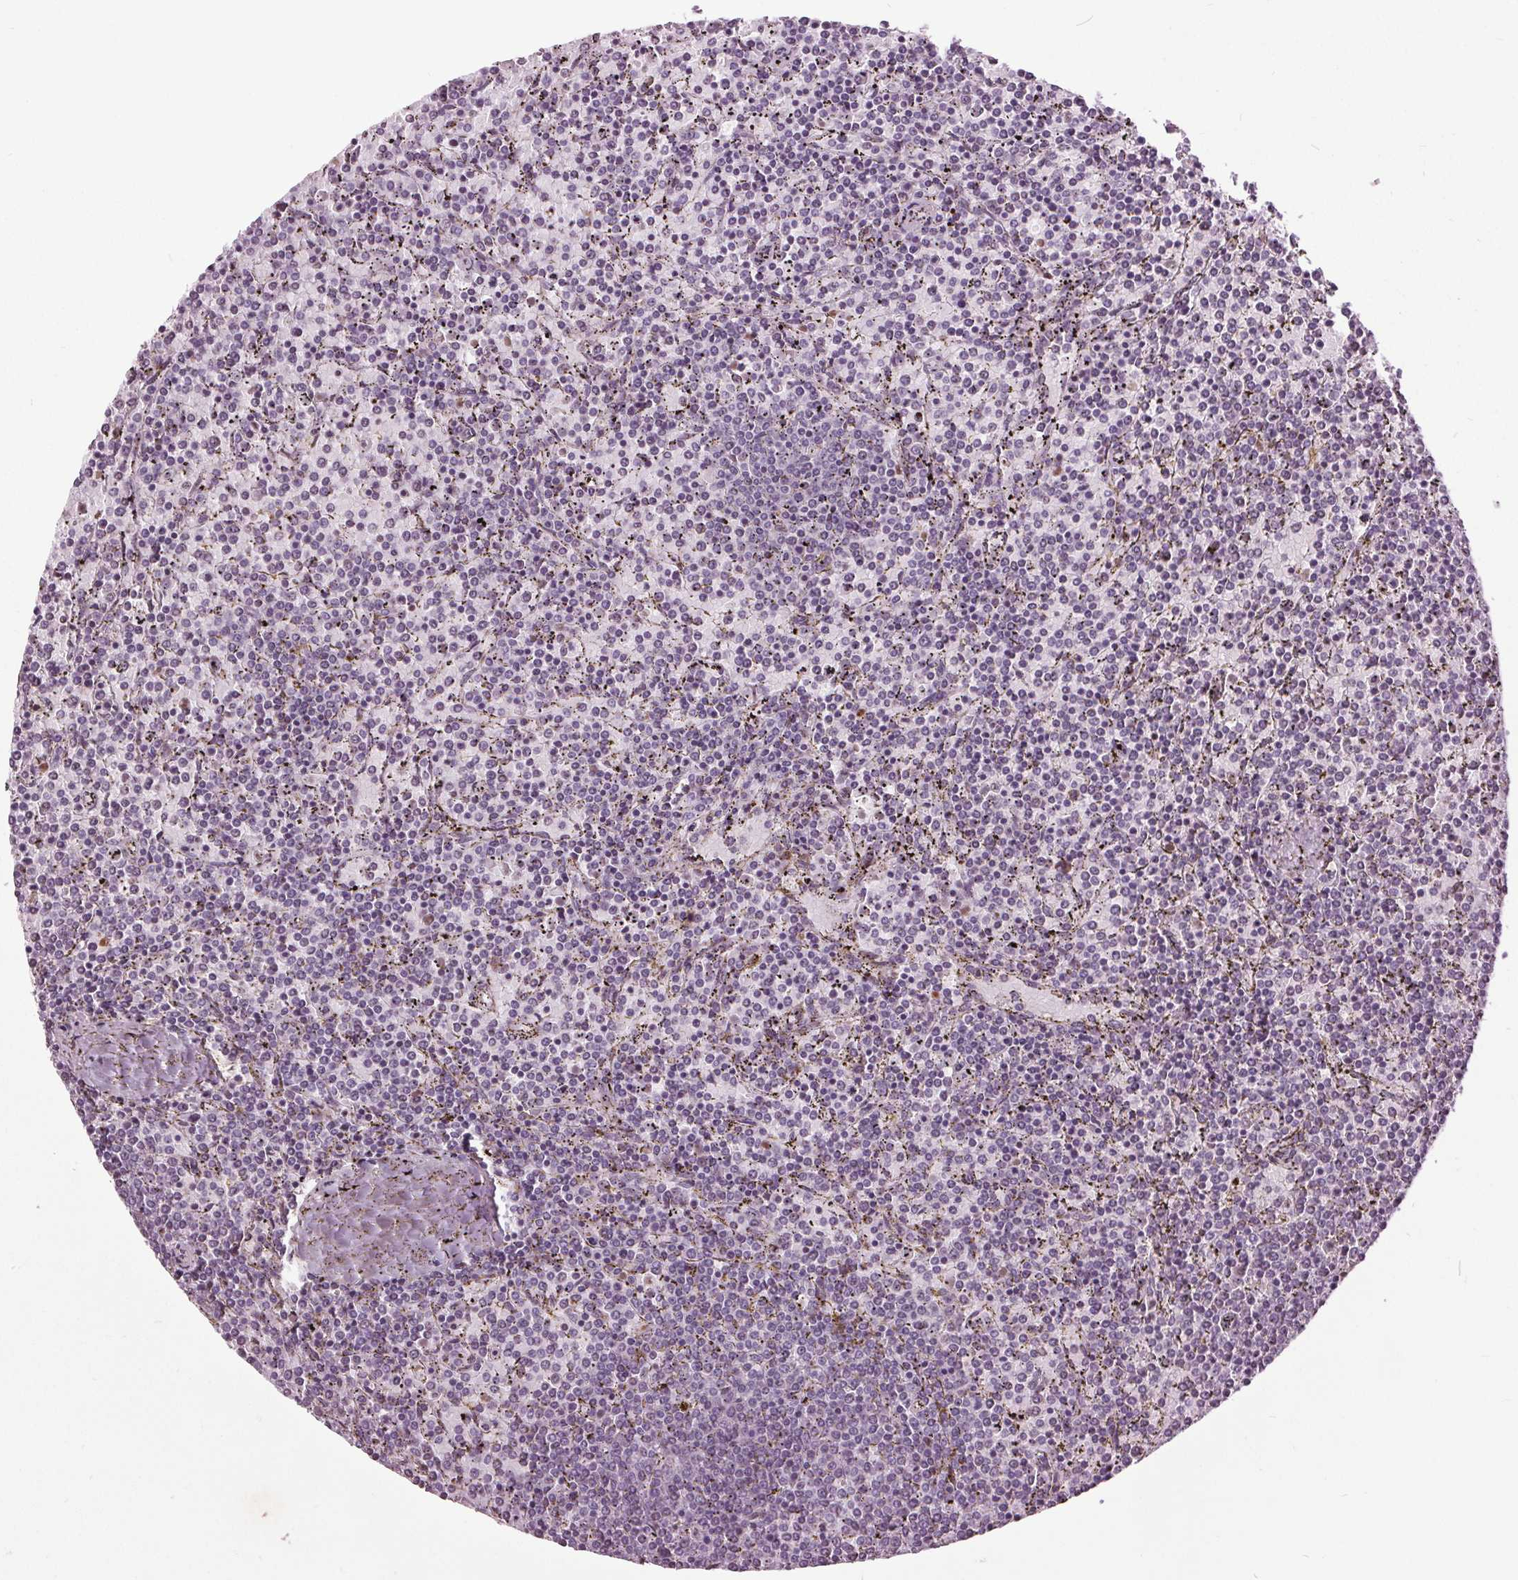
{"staining": {"intensity": "negative", "quantity": "none", "location": "none"}, "tissue": "lymphoma", "cell_type": "Tumor cells", "image_type": "cancer", "snomed": [{"axis": "morphology", "description": "Malignant lymphoma, non-Hodgkin's type, Low grade"}, {"axis": "topography", "description": "Spleen"}], "caption": "The micrograph reveals no significant positivity in tumor cells of malignant lymphoma, non-Hodgkin's type (low-grade). (Stains: DAB (3,3'-diaminobenzidine) IHC with hematoxylin counter stain, Microscopy: brightfield microscopy at high magnification).", "gene": "CXCL16", "patient": {"sex": "female", "age": 77}}